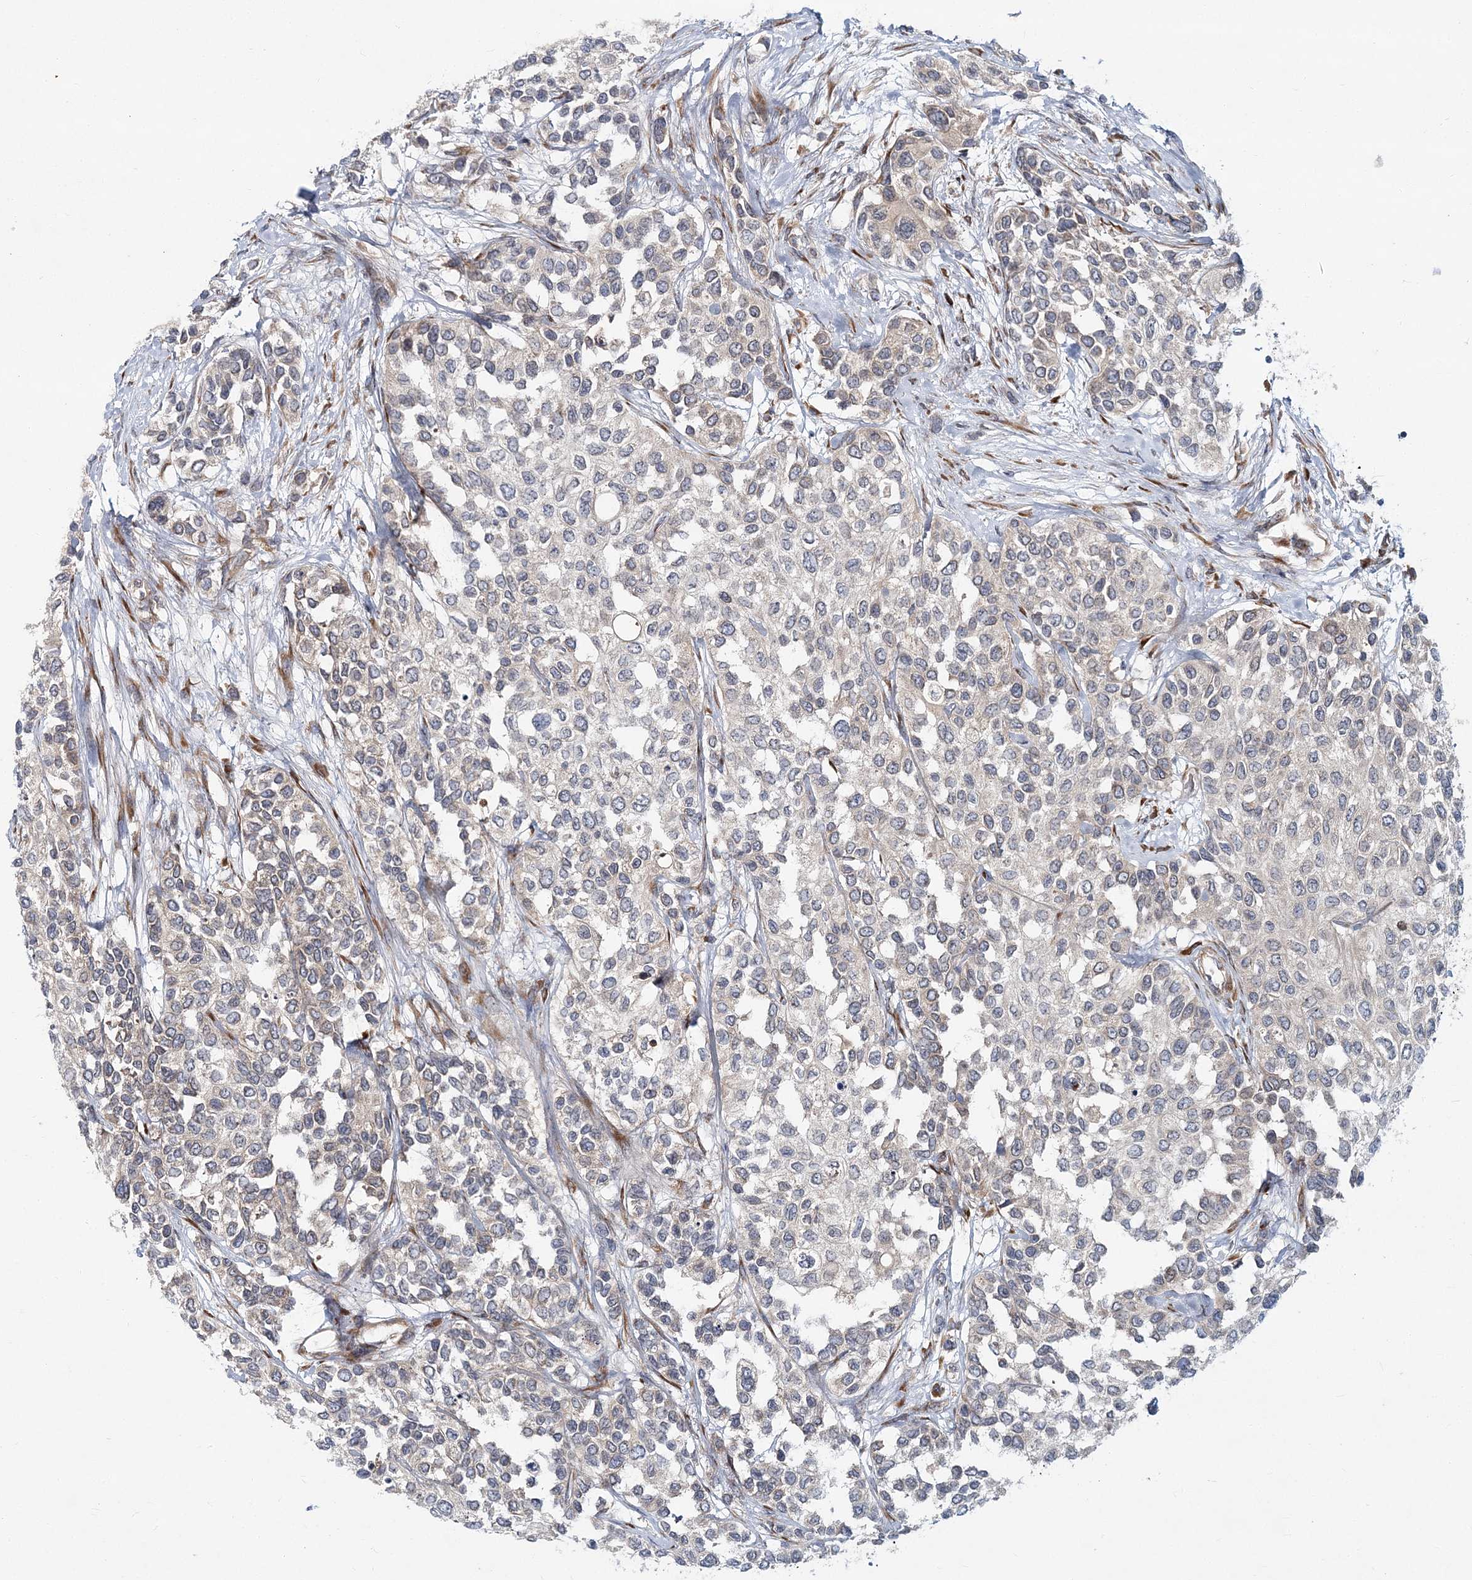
{"staining": {"intensity": "negative", "quantity": "none", "location": "none"}, "tissue": "urothelial cancer", "cell_type": "Tumor cells", "image_type": "cancer", "snomed": [{"axis": "morphology", "description": "Normal tissue, NOS"}, {"axis": "morphology", "description": "Urothelial carcinoma, High grade"}, {"axis": "topography", "description": "Vascular tissue"}, {"axis": "topography", "description": "Urinary bladder"}], "caption": "DAB (3,3'-diaminobenzidine) immunohistochemical staining of high-grade urothelial carcinoma exhibits no significant positivity in tumor cells.", "gene": "NBAS", "patient": {"sex": "female", "age": 56}}